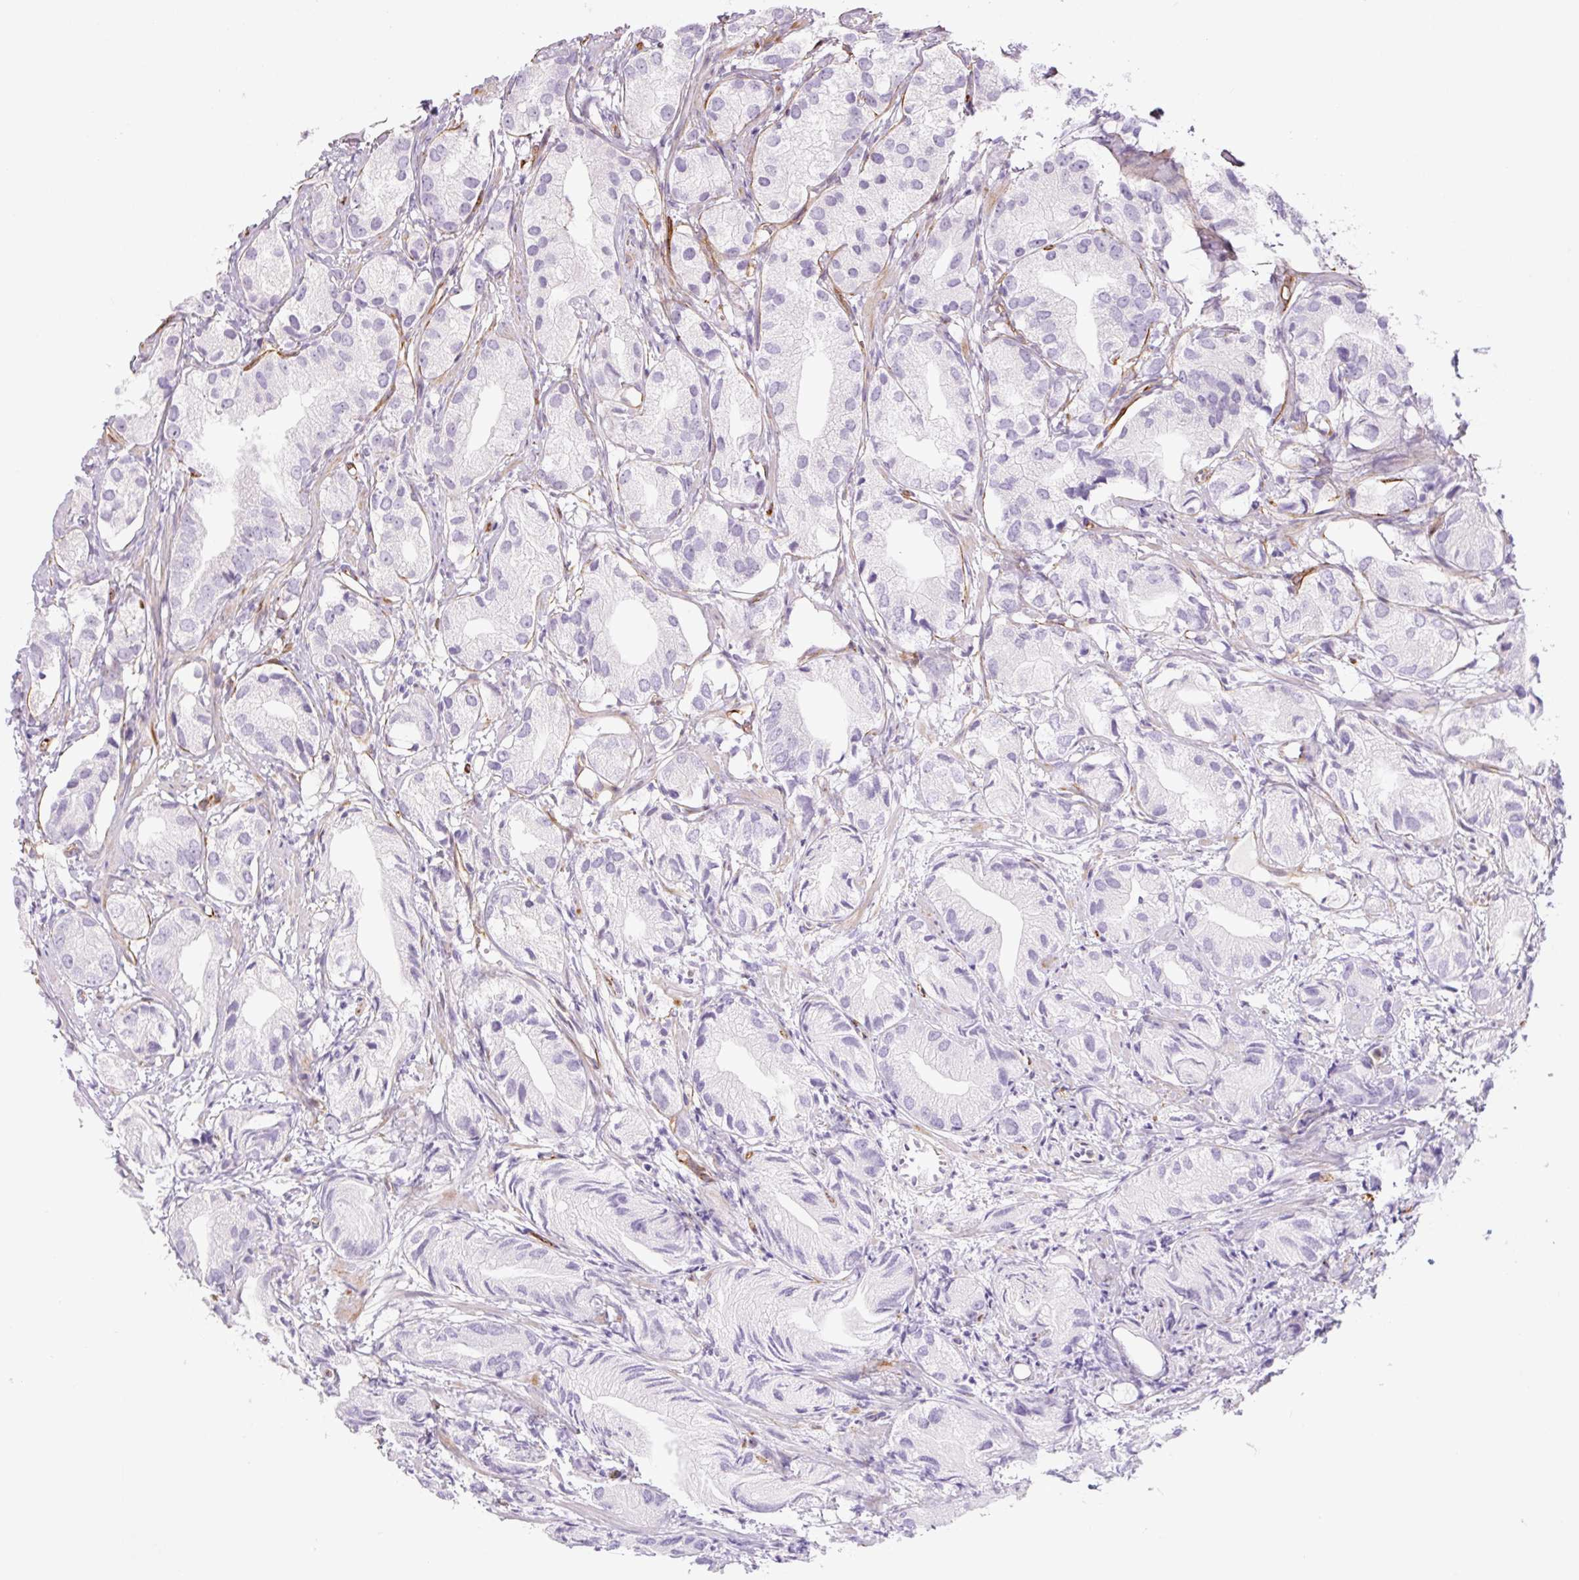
{"staining": {"intensity": "negative", "quantity": "none", "location": "none"}, "tissue": "prostate cancer", "cell_type": "Tumor cells", "image_type": "cancer", "snomed": [{"axis": "morphology", "description": "Adenocarcinoma, High grade"}, {"axis": "topography", "description": "Prostate"}], "caption": "High-grade adenocarcinoma (prostate) stained for a protein using immunohistochemistry displays no positivity tumor cells.", "gene": "NES", "patient": {"sex": "male", "age": 82}}